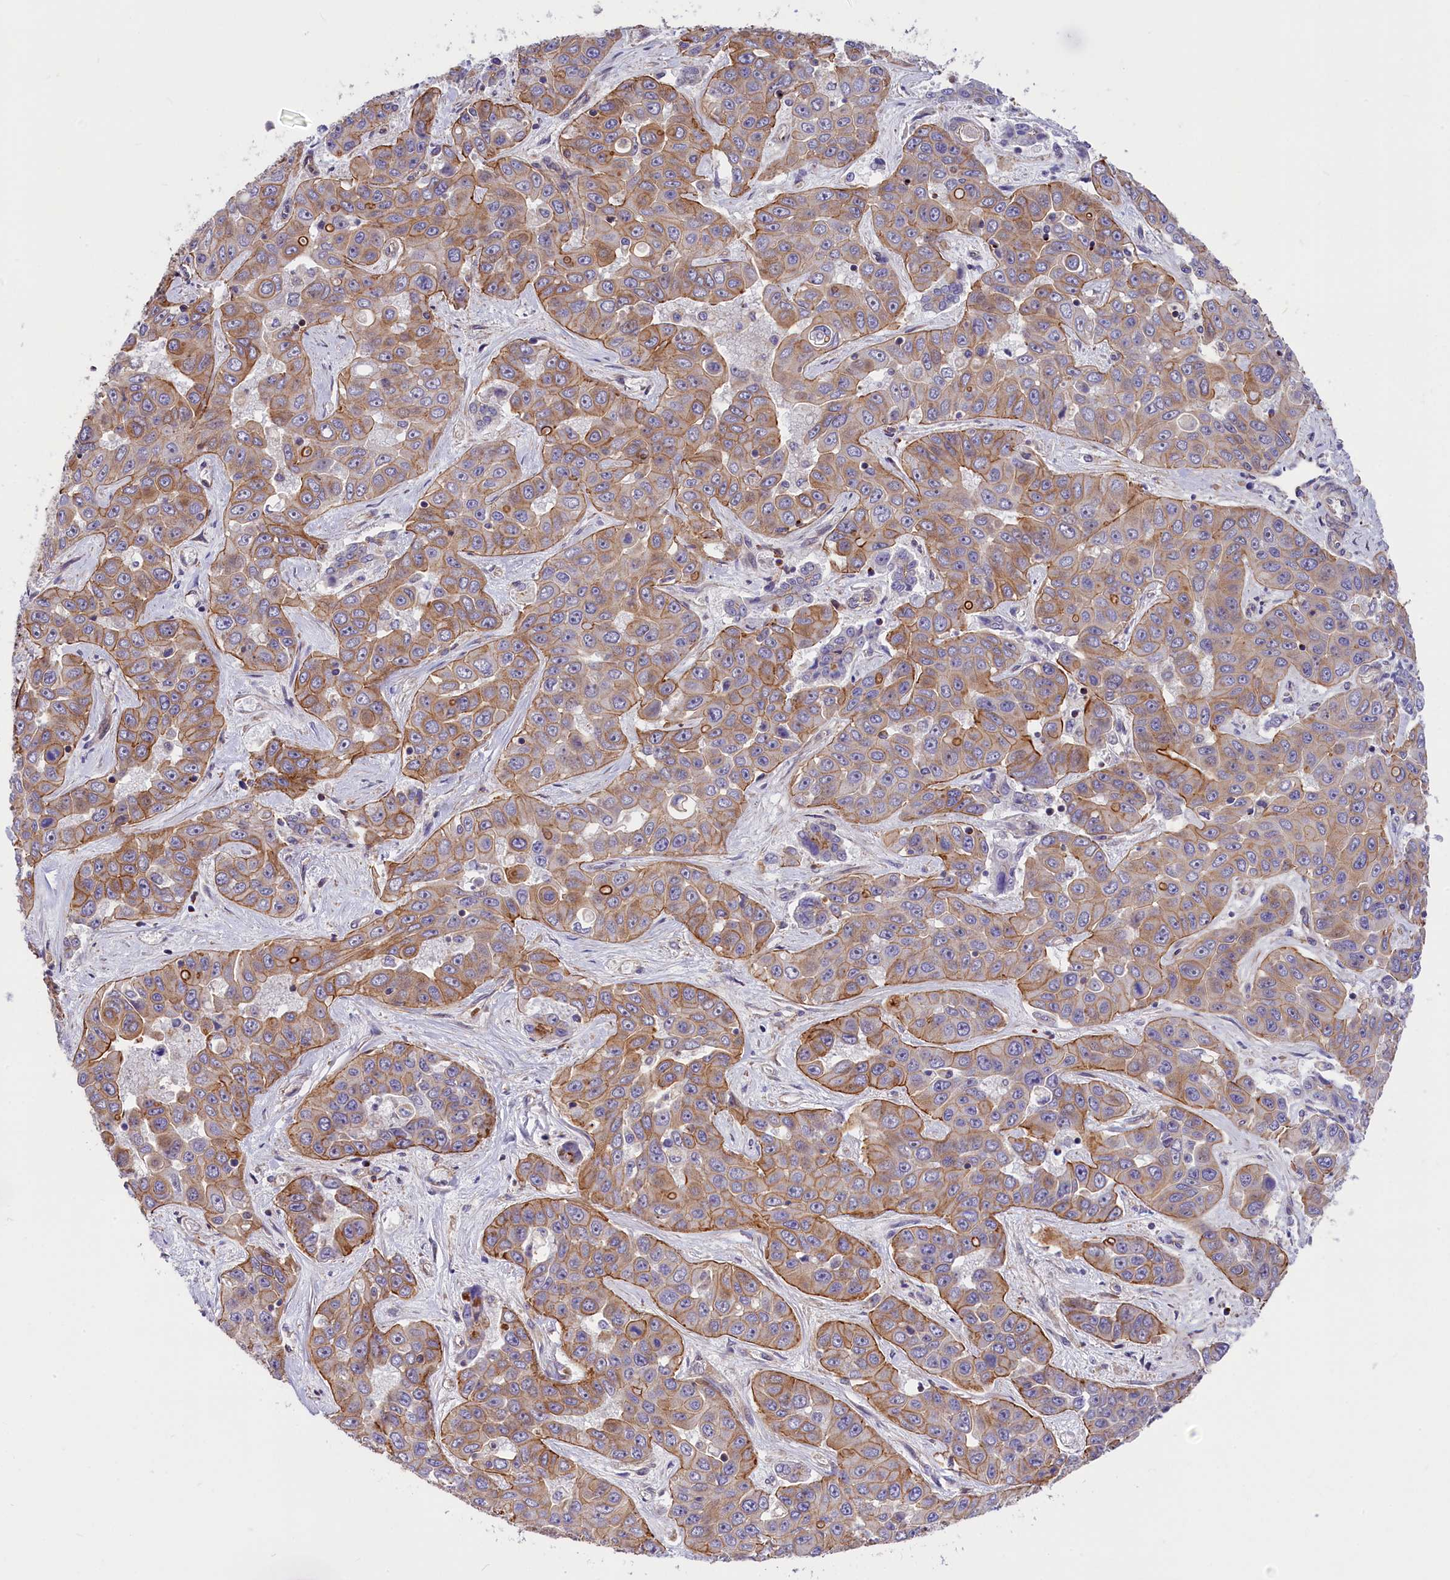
{"staining": {"intensity": "moderate", "quantity": ">75%", "location": "cytoplasmic/membranous"}, "tissue": "liver cancer", "cell_type": "Tumor cells", "image_type": "cancer", "snomed": [{"axis": "morphology", "description": "Cholangiocarcinoma"}, {"axis": "topography", "description": "Liver"}], "caption": "Protein expression analysis of human liver cancer reveals moderate cytoplasmic/membranous staining in about >75% of tumor cells. (DAB = brown stain, brightfield microscopy at high magnification).", "gene": "MED20", "patient": {"sex": "female", "age": 52}}